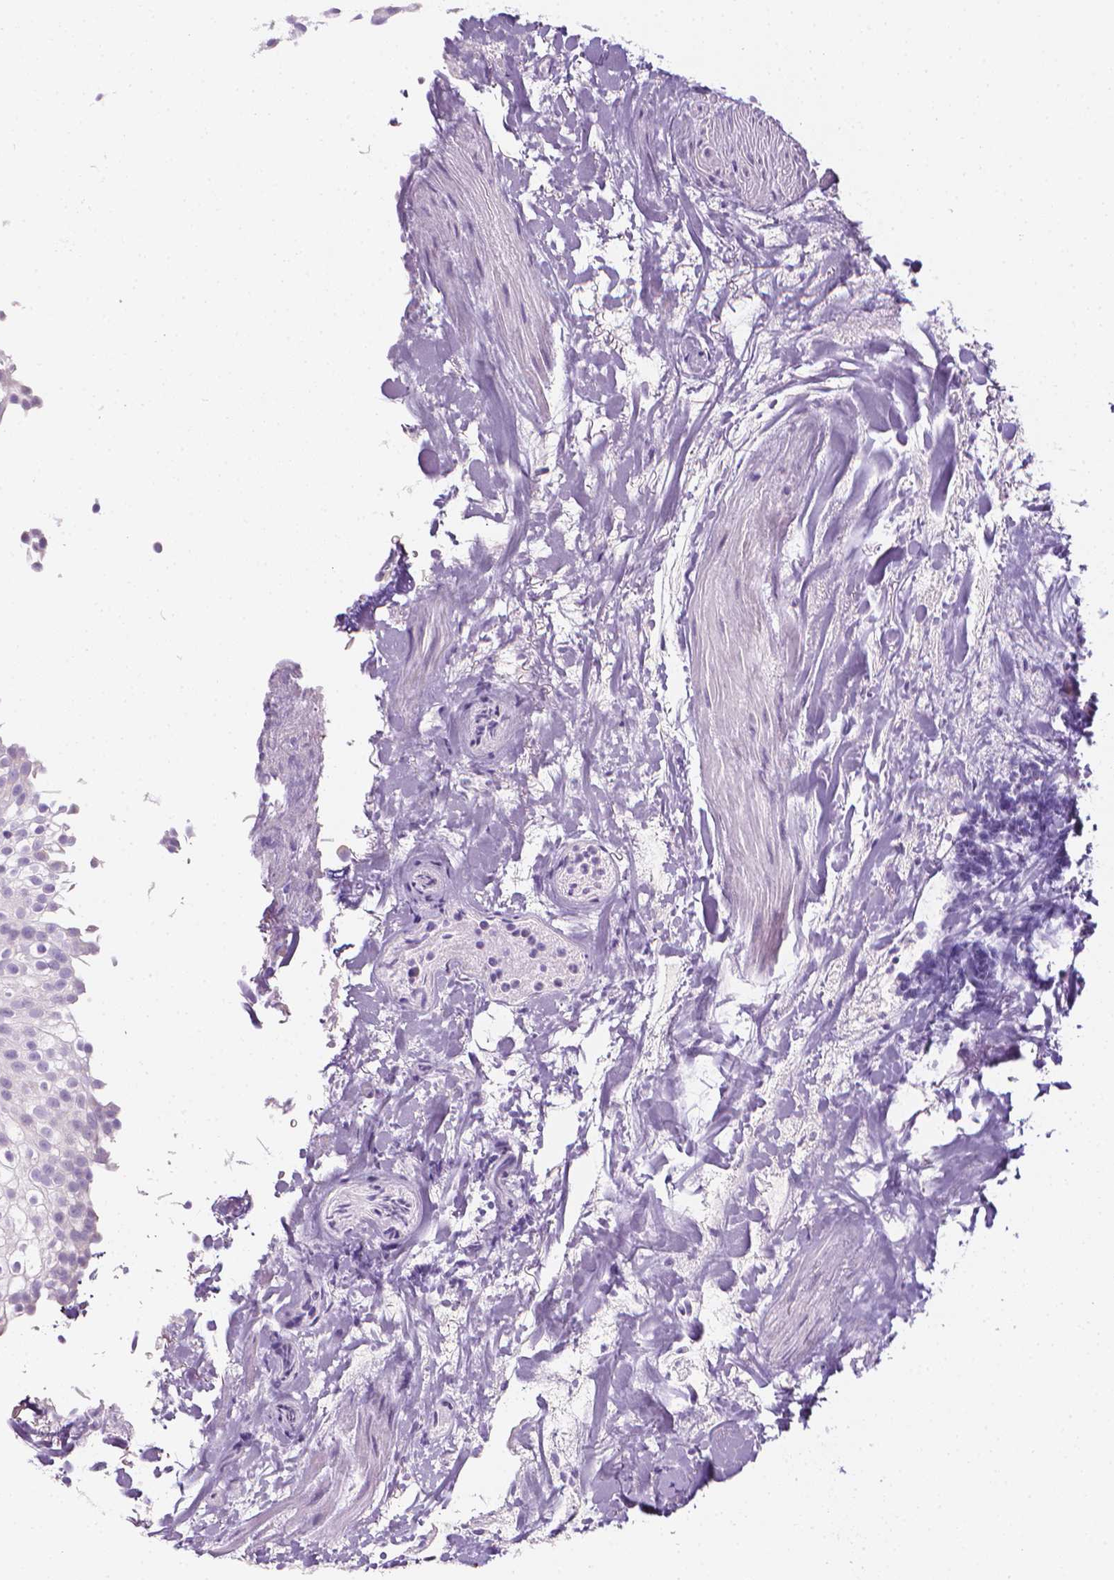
{"staining": {"intensity": "negative", "quantity": "none", "location": "none"}, "tissue": "urothelial cancer", "cell_type": "Tumor cells", "image_type": "cancer", "snomed": [{"axis": "morphology", "description": "Urothelial carcinoma, Low grade"}, {"axis": "topography", "description": "Urinary bladder"}], "caption": "This image is of urothelial carcinoma (low-grade) stained with immunohistochemistry to label a protein in brown with the nuclei are counter-stained blue. There is no staining in tumor cells.", "gene": "DCAF8L1", "patient": {"sex": "male", "age": 70}}